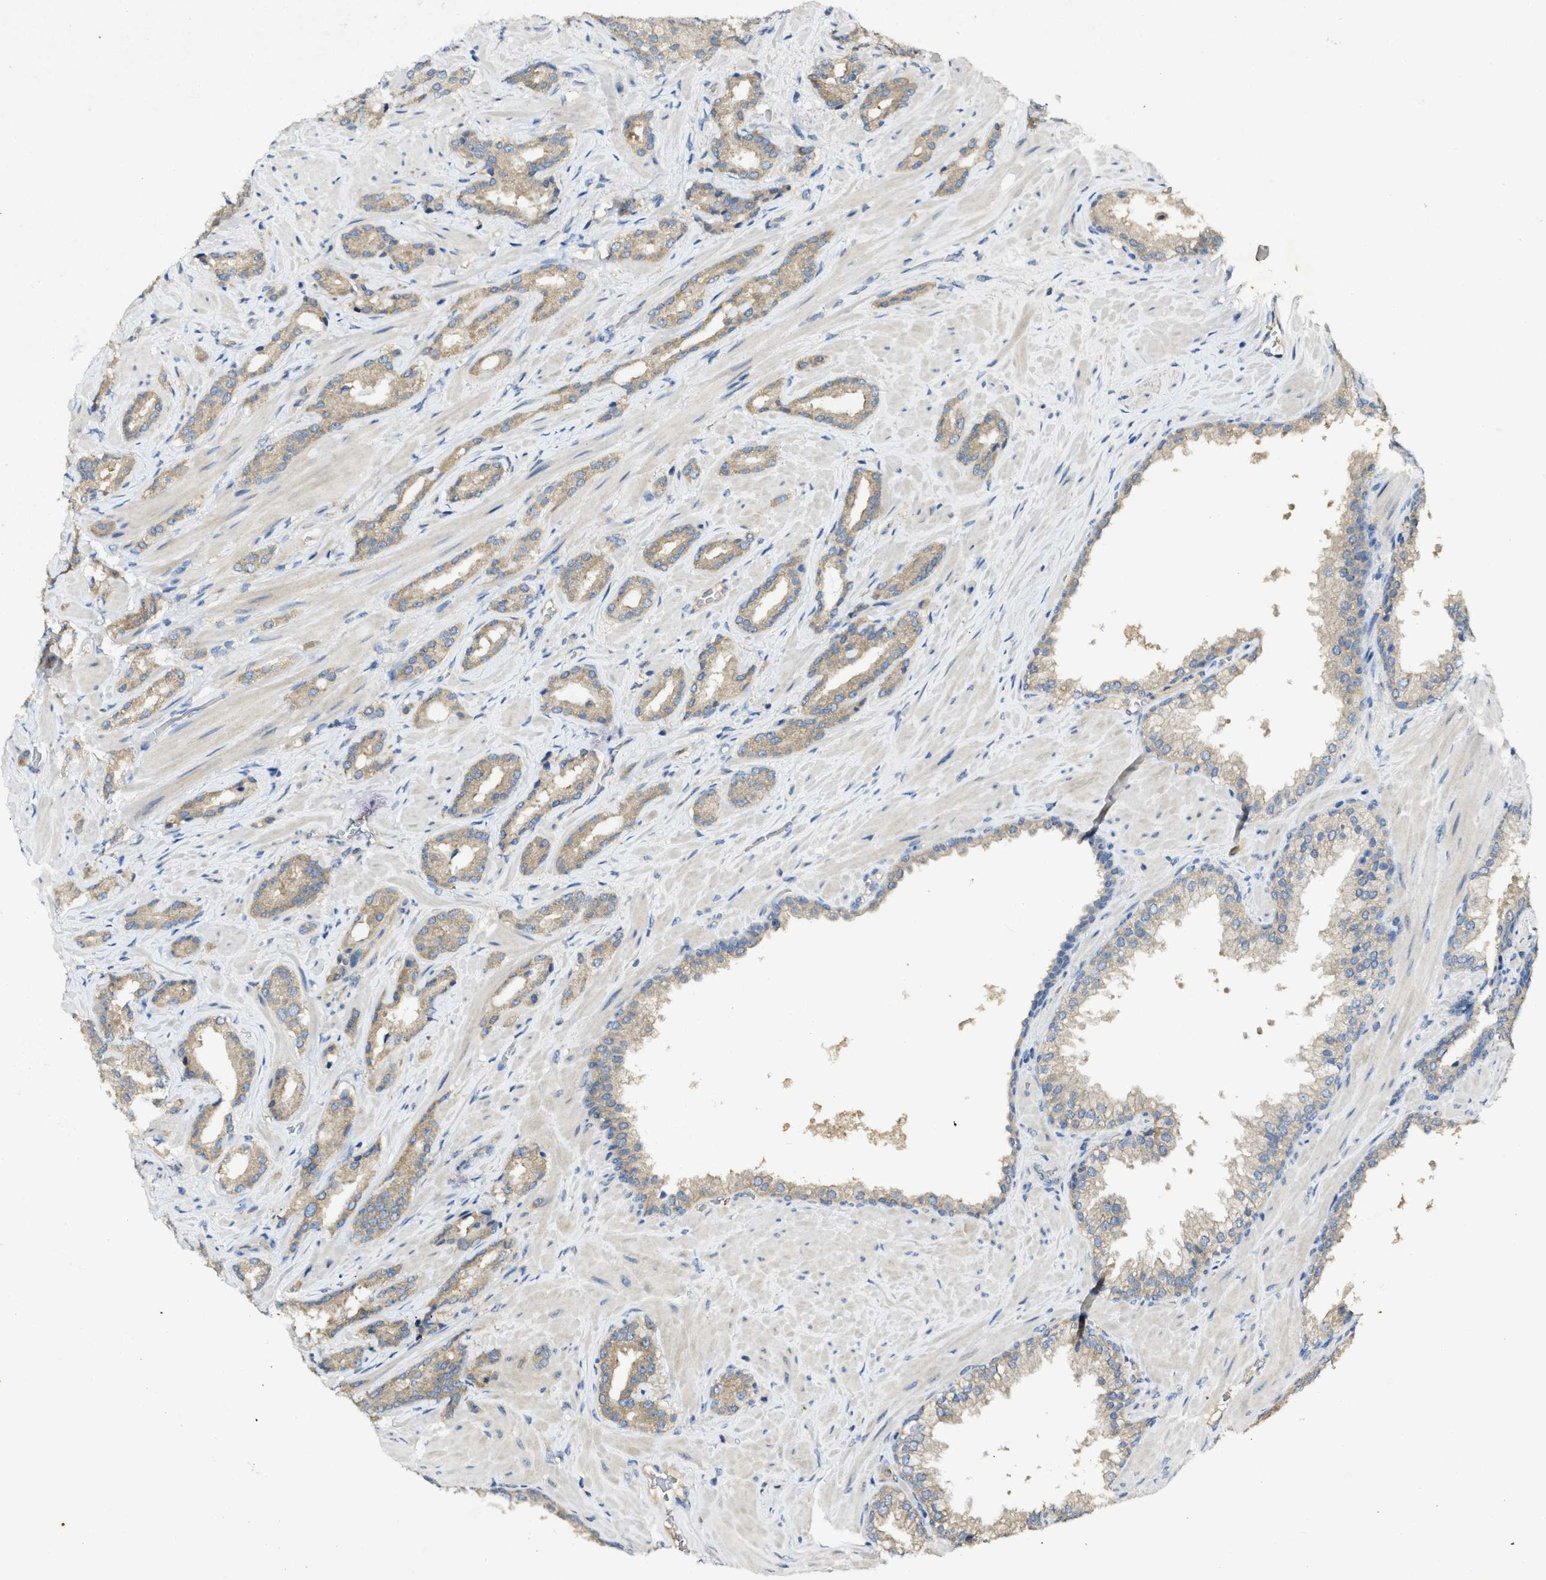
{"staining": {"intensity": "weak", "quantity": ">75%", "location": "cytoplasmic/membranous"}, "tissue": "prostate cancer", "cell_type": "Tumor cells", "image_type": "cancer", "snomed": [{"axis": "morphology", "description": "Adenocarcinoma, High grade"}, {"axis": "topography", "description": "Prostate"}], "caption": "Immunohistochemistry (IHC) staining of prostate cancer (high-grade adenocarcinoma), which reveals low levels of weak cytoplasmic/membranous positivity in approximately >75% of tumor cells indicating weak cytoplasmic/membranous protein positivity. The staining was performed using DAB (brown) for protein detection and nuclei were counterstained in hematoxylin (blue).", "gene": "PPP3CA", "patient": {"sex": "male", "age": 64}}